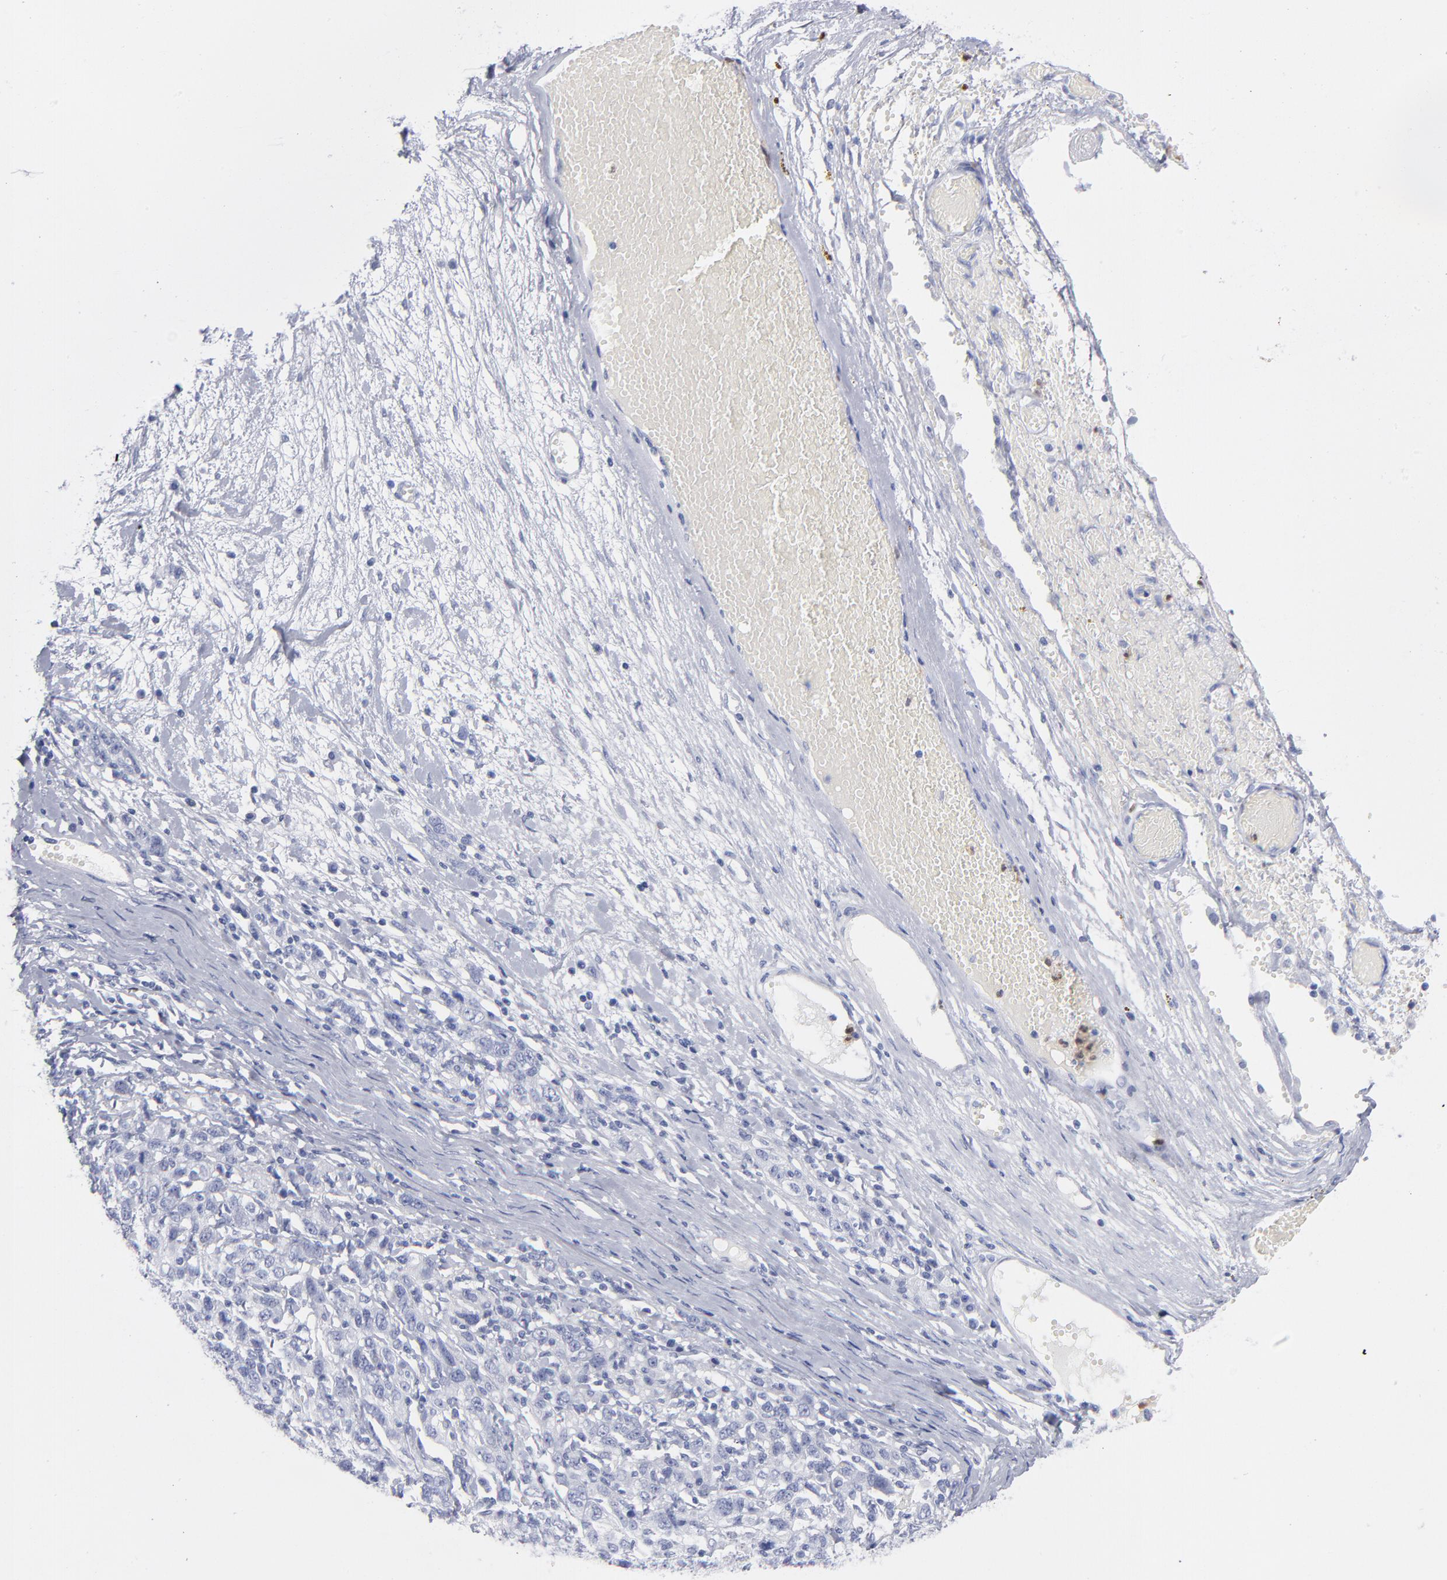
{"staining": {"intensity": "negative", "quantity": "none", "location": "none"}, "tissue": "ovarian cancer", "cell_type": "Tumor cells", "image_type": "cancer", "snomed": [{"axis": "morphology", "description": "Cystadenocarcinoma, serous, NOS"}, {"axis": "topography", "description": "Ovary"}], "caption": "Immunohistochemistry micrograph of human serous cystadenocarcinoma (ovarian) stained for a protein (brown), which shows no staining in tumor cells.", "gene": "ARG1", "patient": {"sex": "female", "age": 71}}